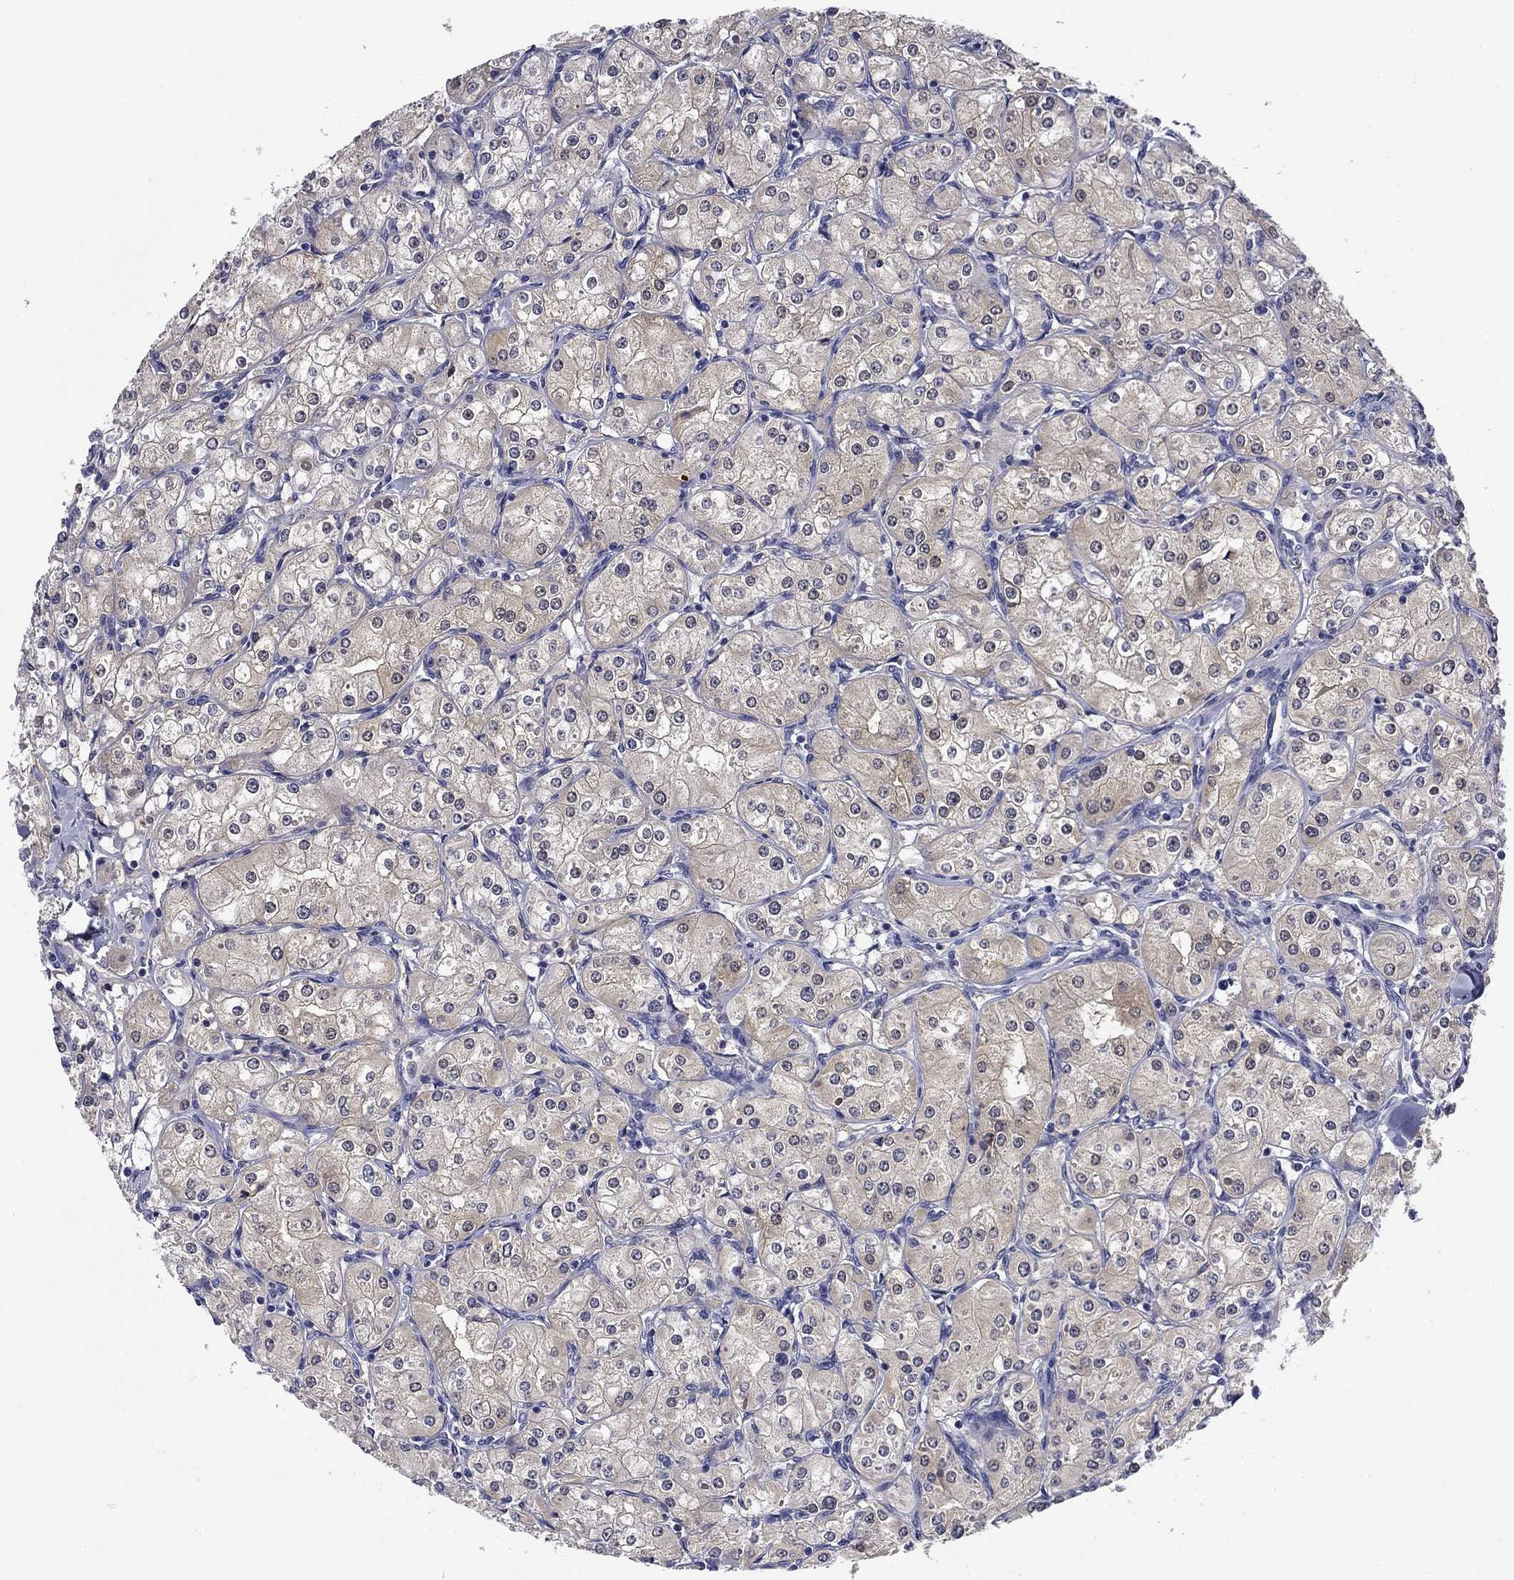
{"staining": {"intensity": "negative", "quantity": "none", "location": "none"}, "tissue": "renal cancer", "cell_type": "Tumor cells", "image_type": "cancer", "snomed": [{"axis": "morphology", "description": "Adenocarcinoma, NOS"}, {"axis": "topography", "description": "Kidney"}], "caption": "Renal adenocarcinoma was stained to show a protein in brown. There is no significant staining in tumor cells. (DAB (3,3'-diaminobenzidine) IHC visualized using brightfield microscopy, high magnification).", "gene": "DDTL", "patient": {"sex": "male", "age": 77}}